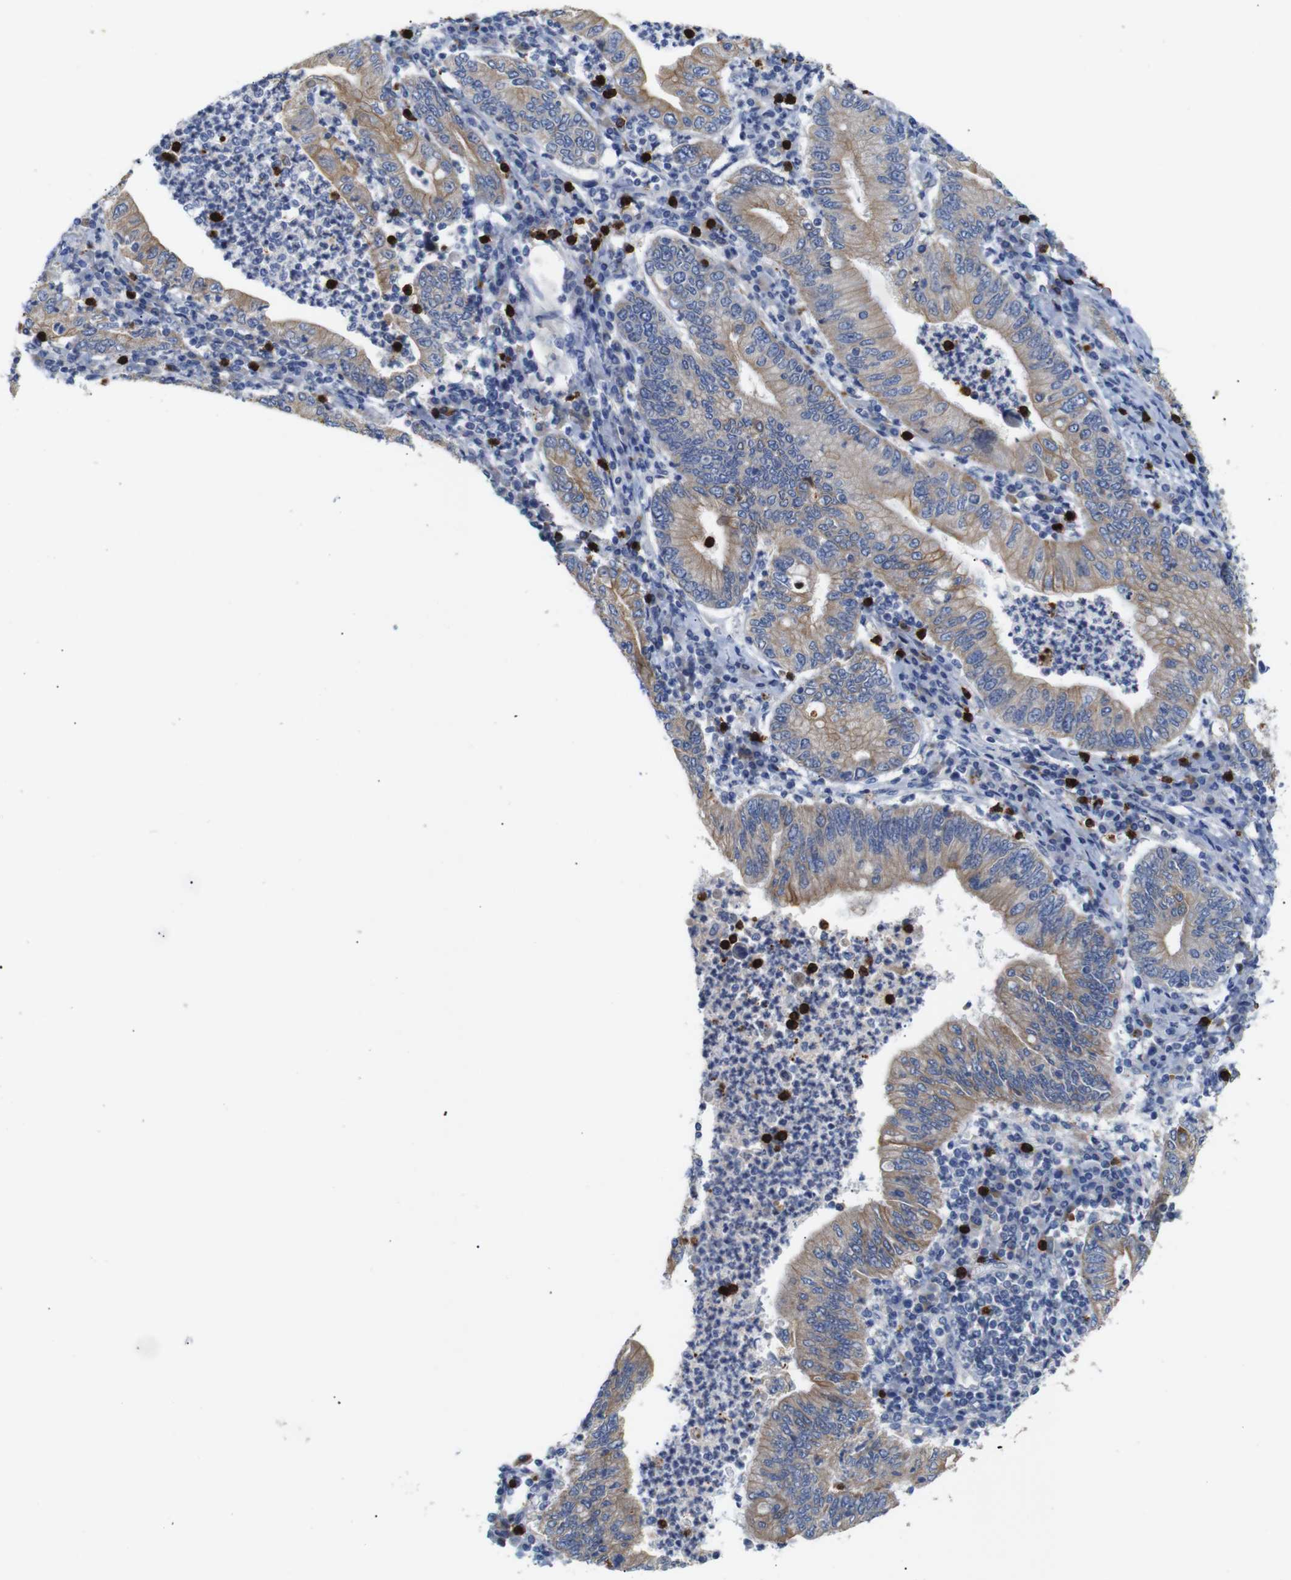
{"staining": {"intensity": "moderate", "quantity": ">75%", "location": "cytoplasmic/membranous"}, "tissue": "stomach cancer", "cell_type": "Tumor cells", "image_type": "cancer", "snomed": [{"axis": "morphology", "description": "Normal tissue, NOS"}, {"axis": "morphology", "description": "Adenocarcinoma, NOS"}, {"axis": "topography", "description": "Esophagus"}, {"axis": "topography", "description": "Stomach, upper"}, {"axis": "topography", "description": "Peripheral nerve tissue"}], "caption": "Moderate cytoplasmic/membranous protein expression is present in about >75% of tumor cells in stomach cancer (adenocarcinoma).", "gene": "ALOX15", "patient": {"sex": "male", "age": 62}}